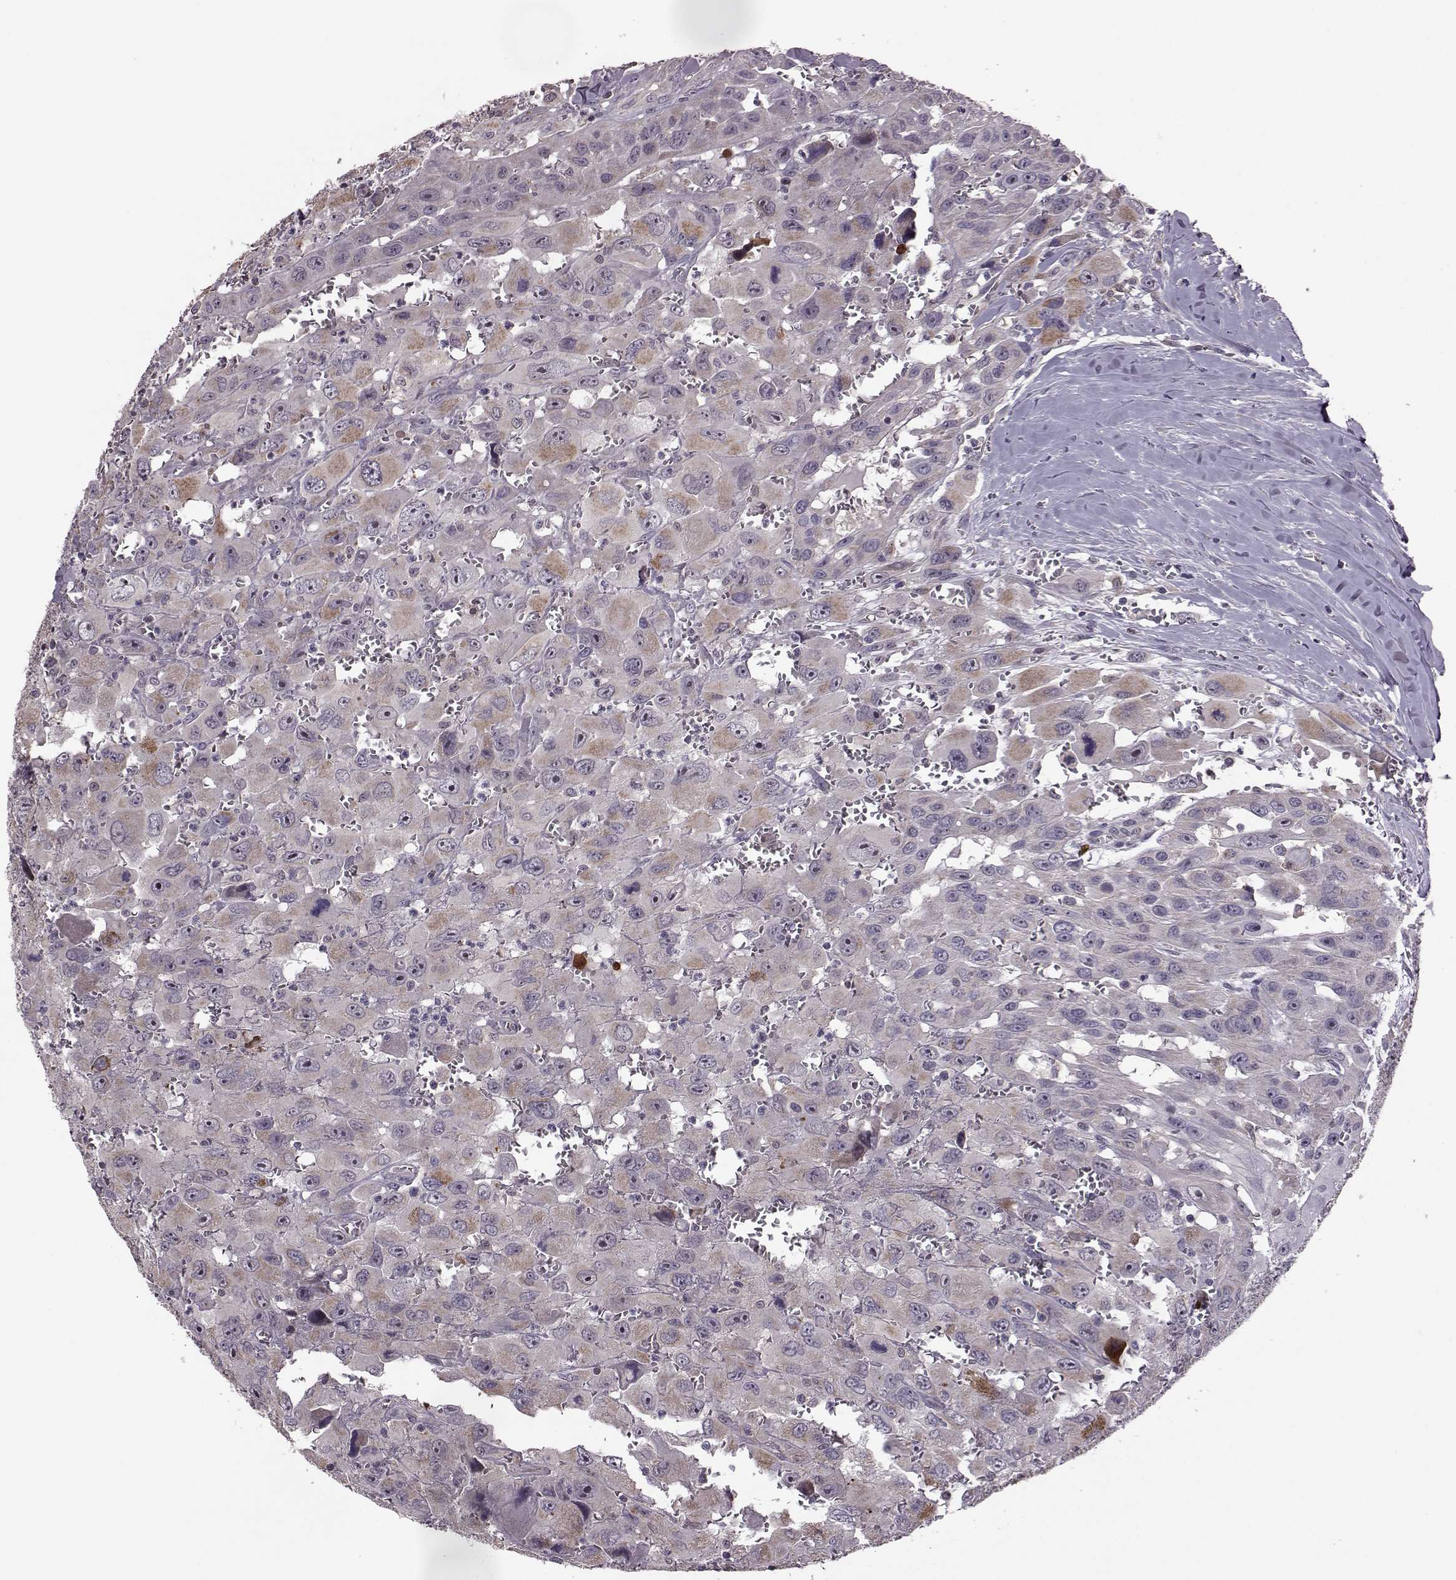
{"staining": {"intensity": "weak", "quantity": "25%-75%", "location": "cytoplasmic/membranous"}, "tissue": "head and neck cancer", "cell_type": "Tumor cells", "image_type": "cancer", "snomed": [{"axis": "morphology", "description": "Squamous cell carcinoma, NOS"}, {"axis": "morphology", "description": "Squamous cell carcinoma, metastatic, NOS"}, {"axis": "topography", "description": "Oral tissue"}, {"axis": "topography", "description": "Head-Neck"}], "caption": "Metastatic squamous cell carcinoma (head and neck) stained with IHC demonstrates weak cytoplasmic/membranous staining in about 25%-75% of tumor cells. (brown staining indicates protein expression, while blue staining denotes nuclei).", "gene": "PUDP", "patient": {"sex": "female", "age": 85}}